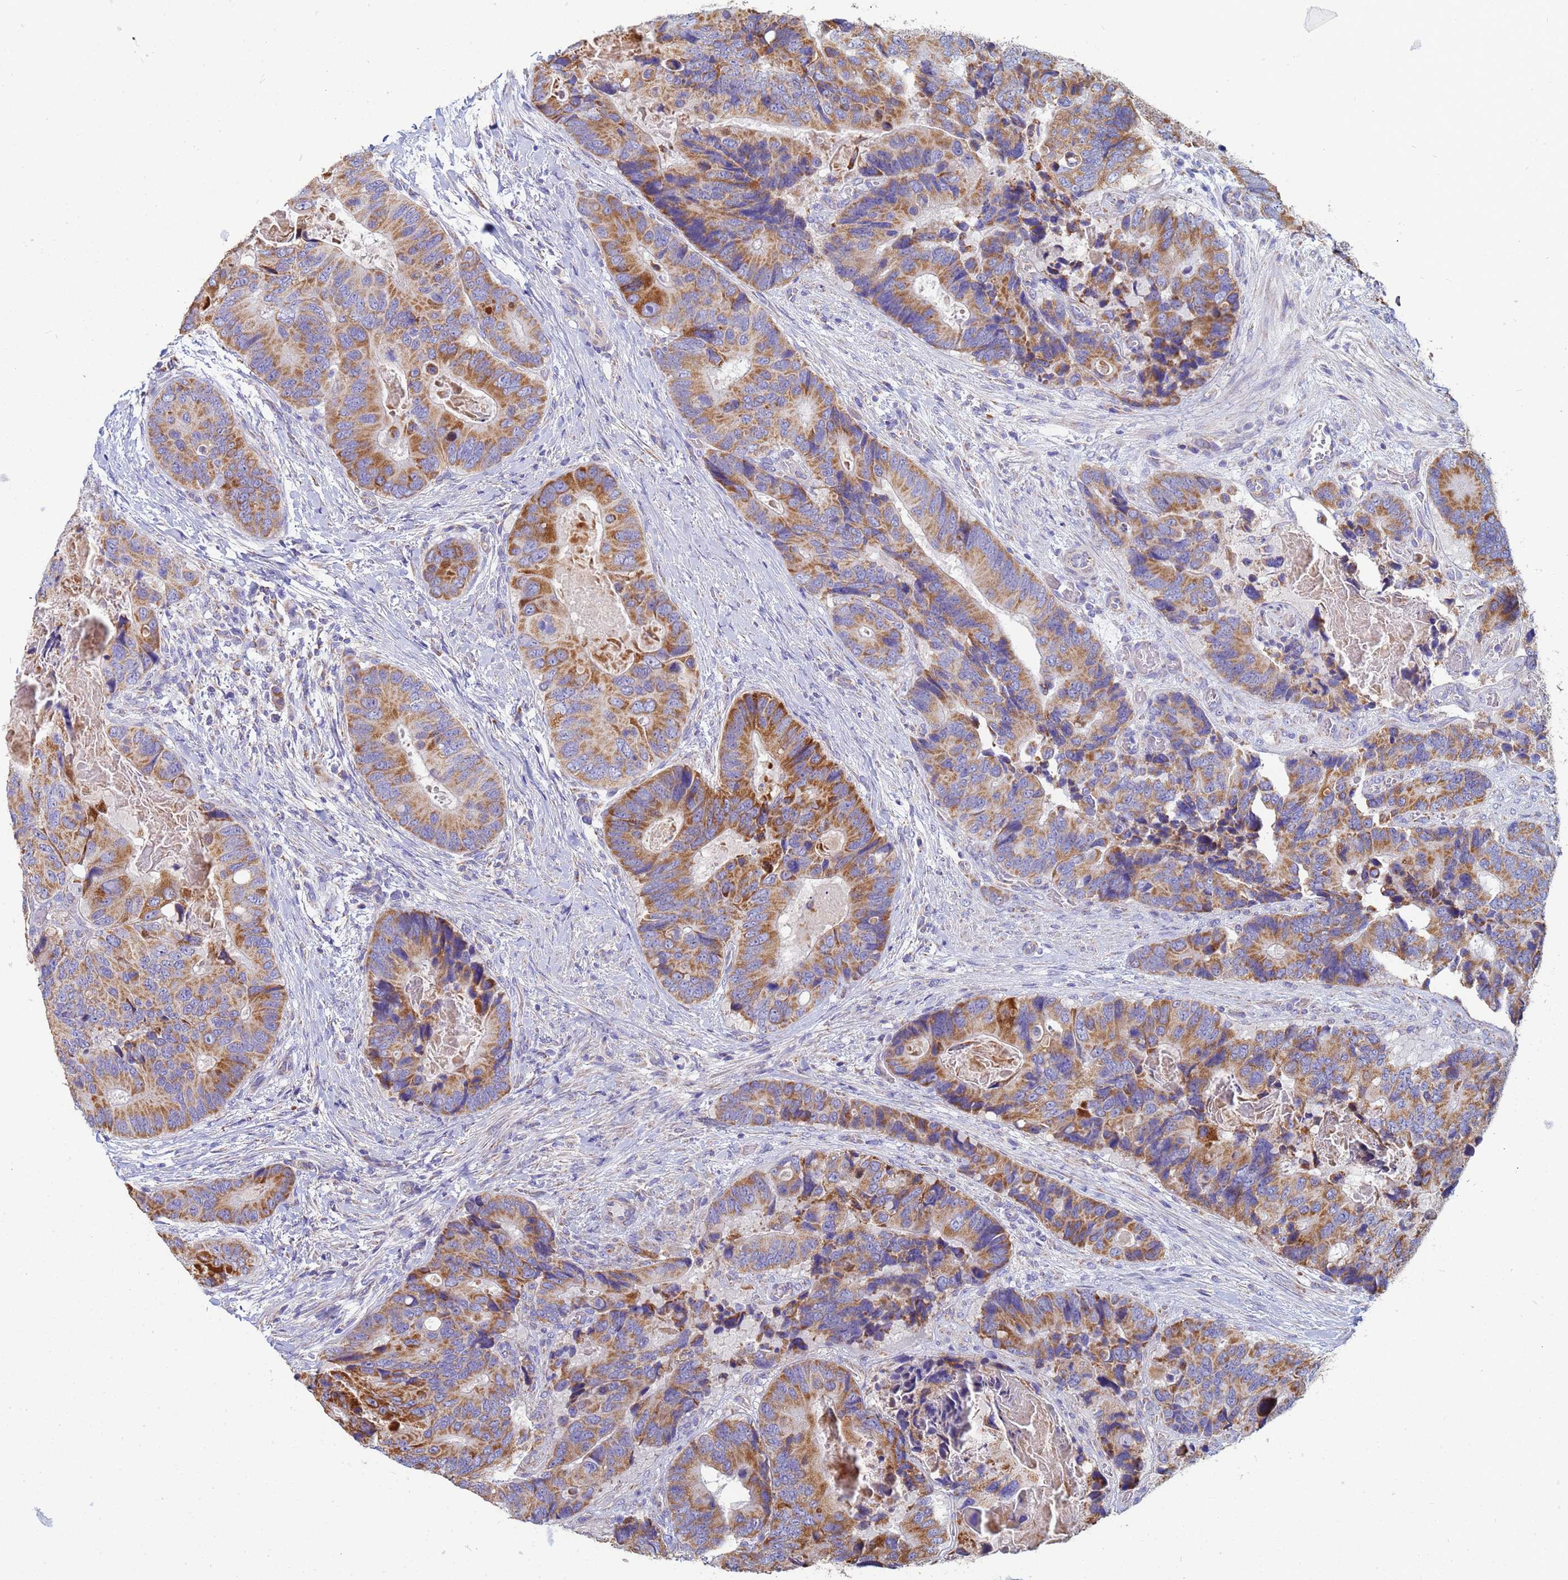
{"staining": {"intensity": "moderate", "quantity": ">75%", "location": "cytoplasmic/membranous"}, "tissue": "colorectal cancer", "cell_type": "Tumor cells", "image_type": "cancer", "snomed": [{"axis": "morphology", "description": "Adenocarcinoma, NOS"}, {"axis": "topography", "description": "Colon"}], "caption": "Tumor cells exhibit medium levels of moderate cytoplasmic/membranous positivity in approximately >75% of cells in human colorectal adenocarcinoma.", "gene": "UQCRH", "patient": {"sex": "male", "age": 84}}